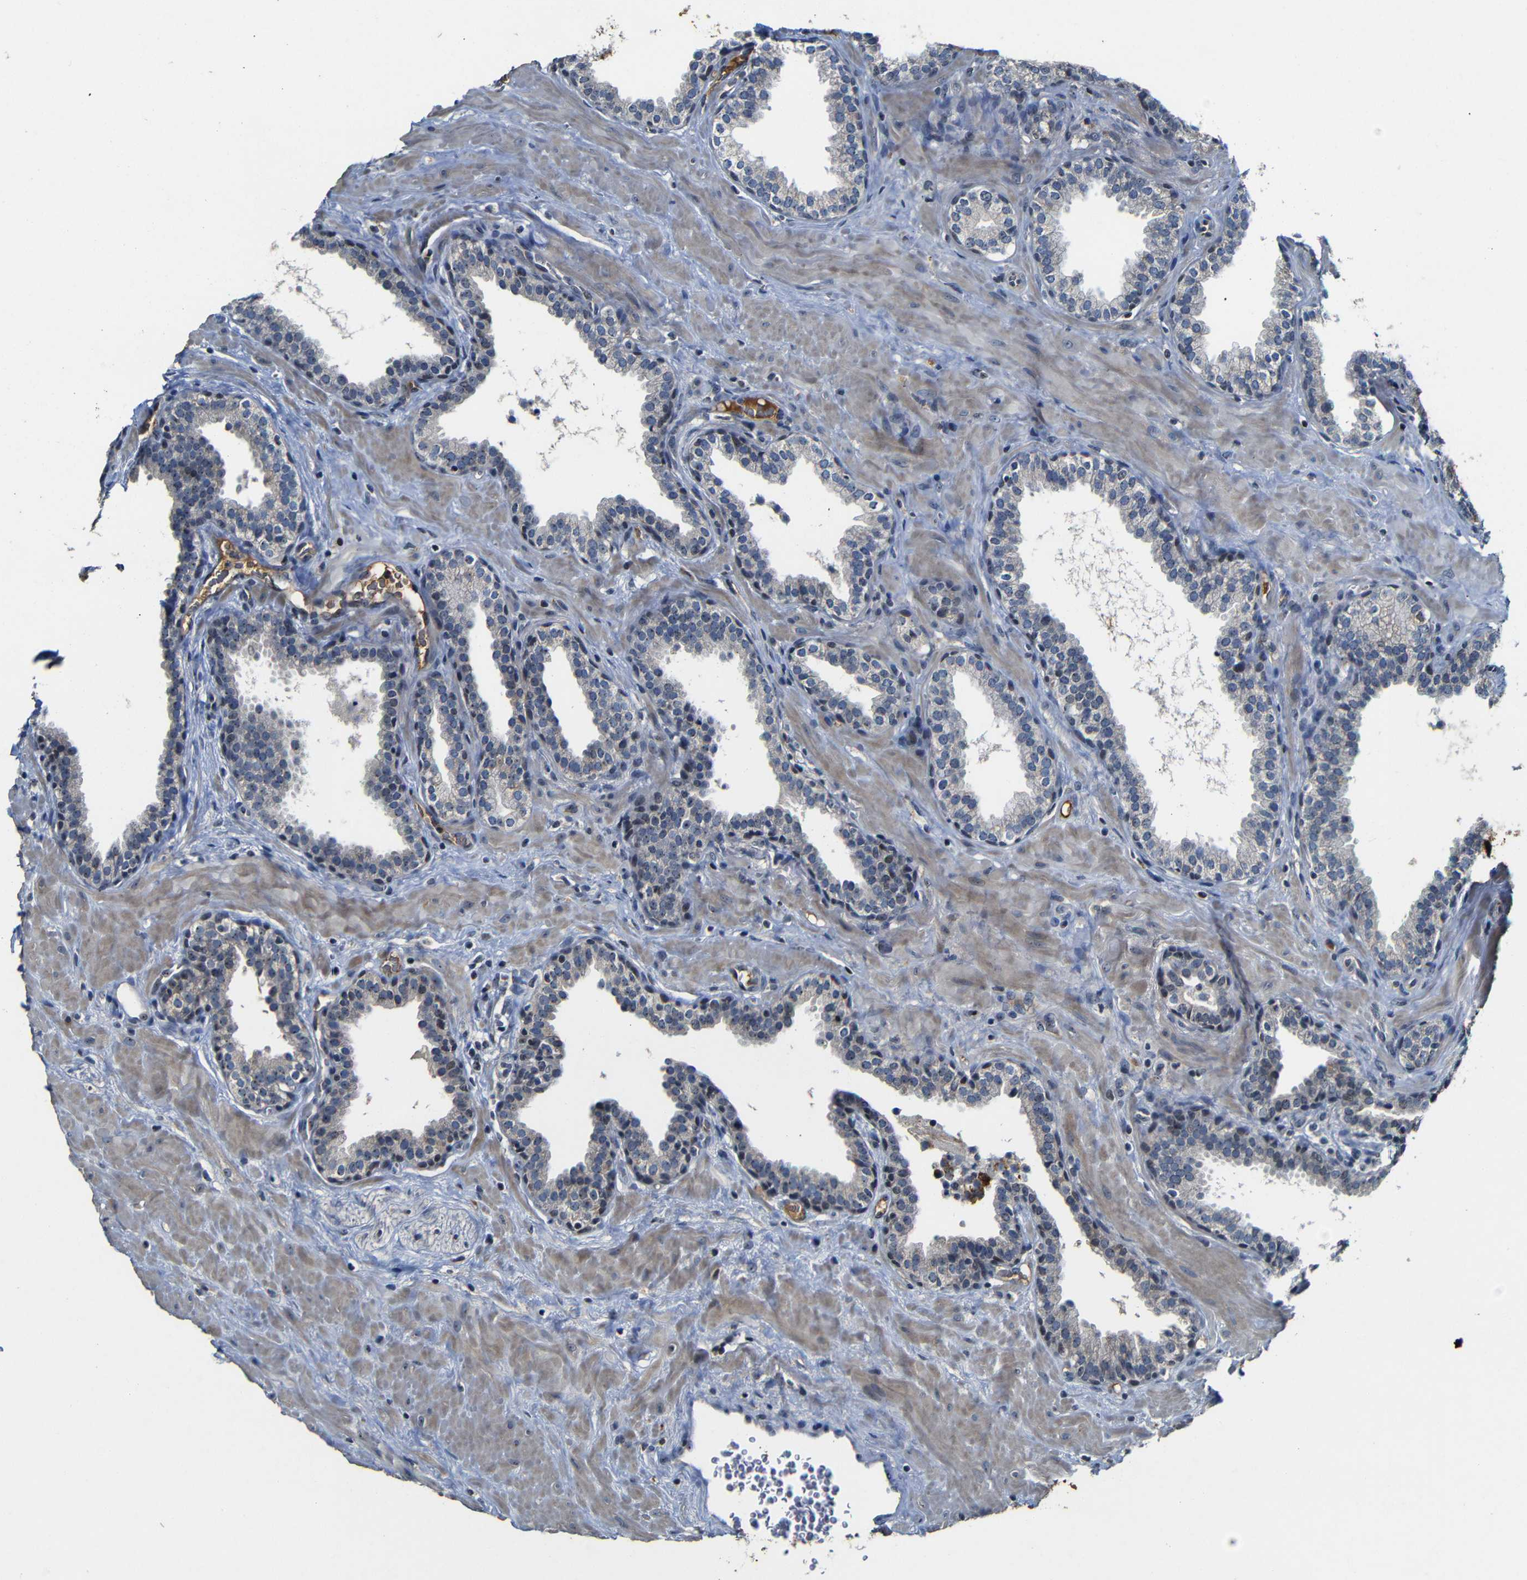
{"staining": {"intensity": "moderate", "quantity": "25%-75%", "location": "cytoplasmic/membranous,nuclear"}, "tissue": "prostate", "cell_type": "Glandular cells", "image_type": "normal", "snomed": [{"axis": "morphology", "description": "Normal tissue, NOS"}, {"axis": "topography", "description": "Prostate"}], "caption": "Unremarkable prostate reveals moderate cytoplasmic/membranous,nuclear positivity in approximately 25%-75% of glandular cells, visualized by immunohistochemistry. (brown staining indicates protein expression, while blue staining denotes nuclei).", "gene": "MYC", "patient": {"sex": "male", "age": 51}}